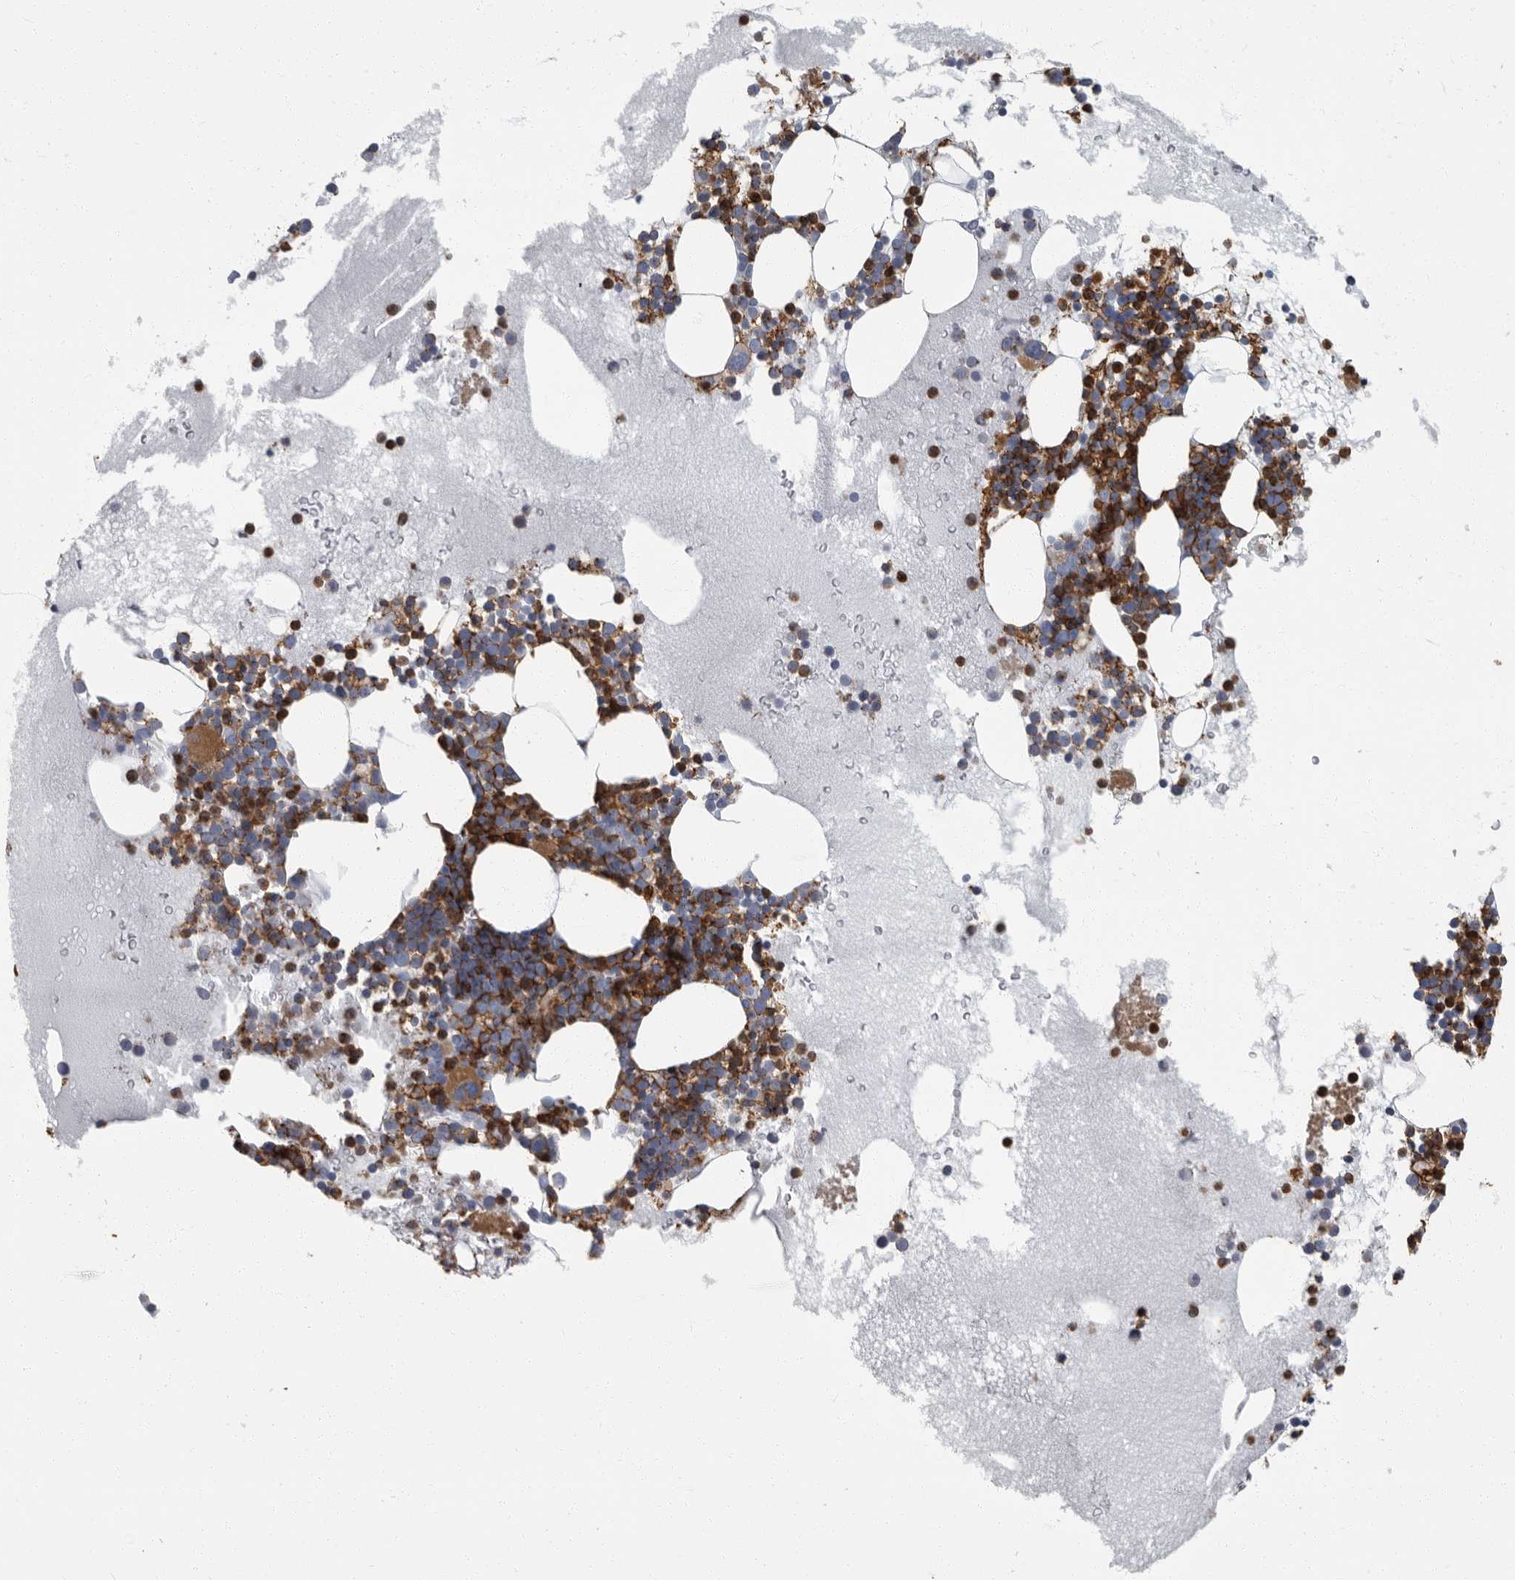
{"staining": {"intensity": "strong", "quantity": ">75%", "location": "cytoplasmic/membranous"}, "tissue": "bone marrow", "cell_type": "Hematopoietic cells", "image_type": "normal", "snomed": [{"axis": "morphology", "description": "Normal tissue, NOS"}, {"axis": "morphology", "description": "Inflammation, NOS"}, {"axis": "topography", "description": "Bone marrow"}], "caption": "Protein staining of unremarkable bone marrow displays strong cytoplasmic/membranous staining in about >75% of hematopoietic cells. The staining was performed using DAB (3,3'-diaminobenzidine) to visualize the protein expression in brown, while the nuclei were stained in blue with hematoxylin (Magnification: 20x).", "gene": "FCER1G", "patient": {"sex": "female", "age": 45}}